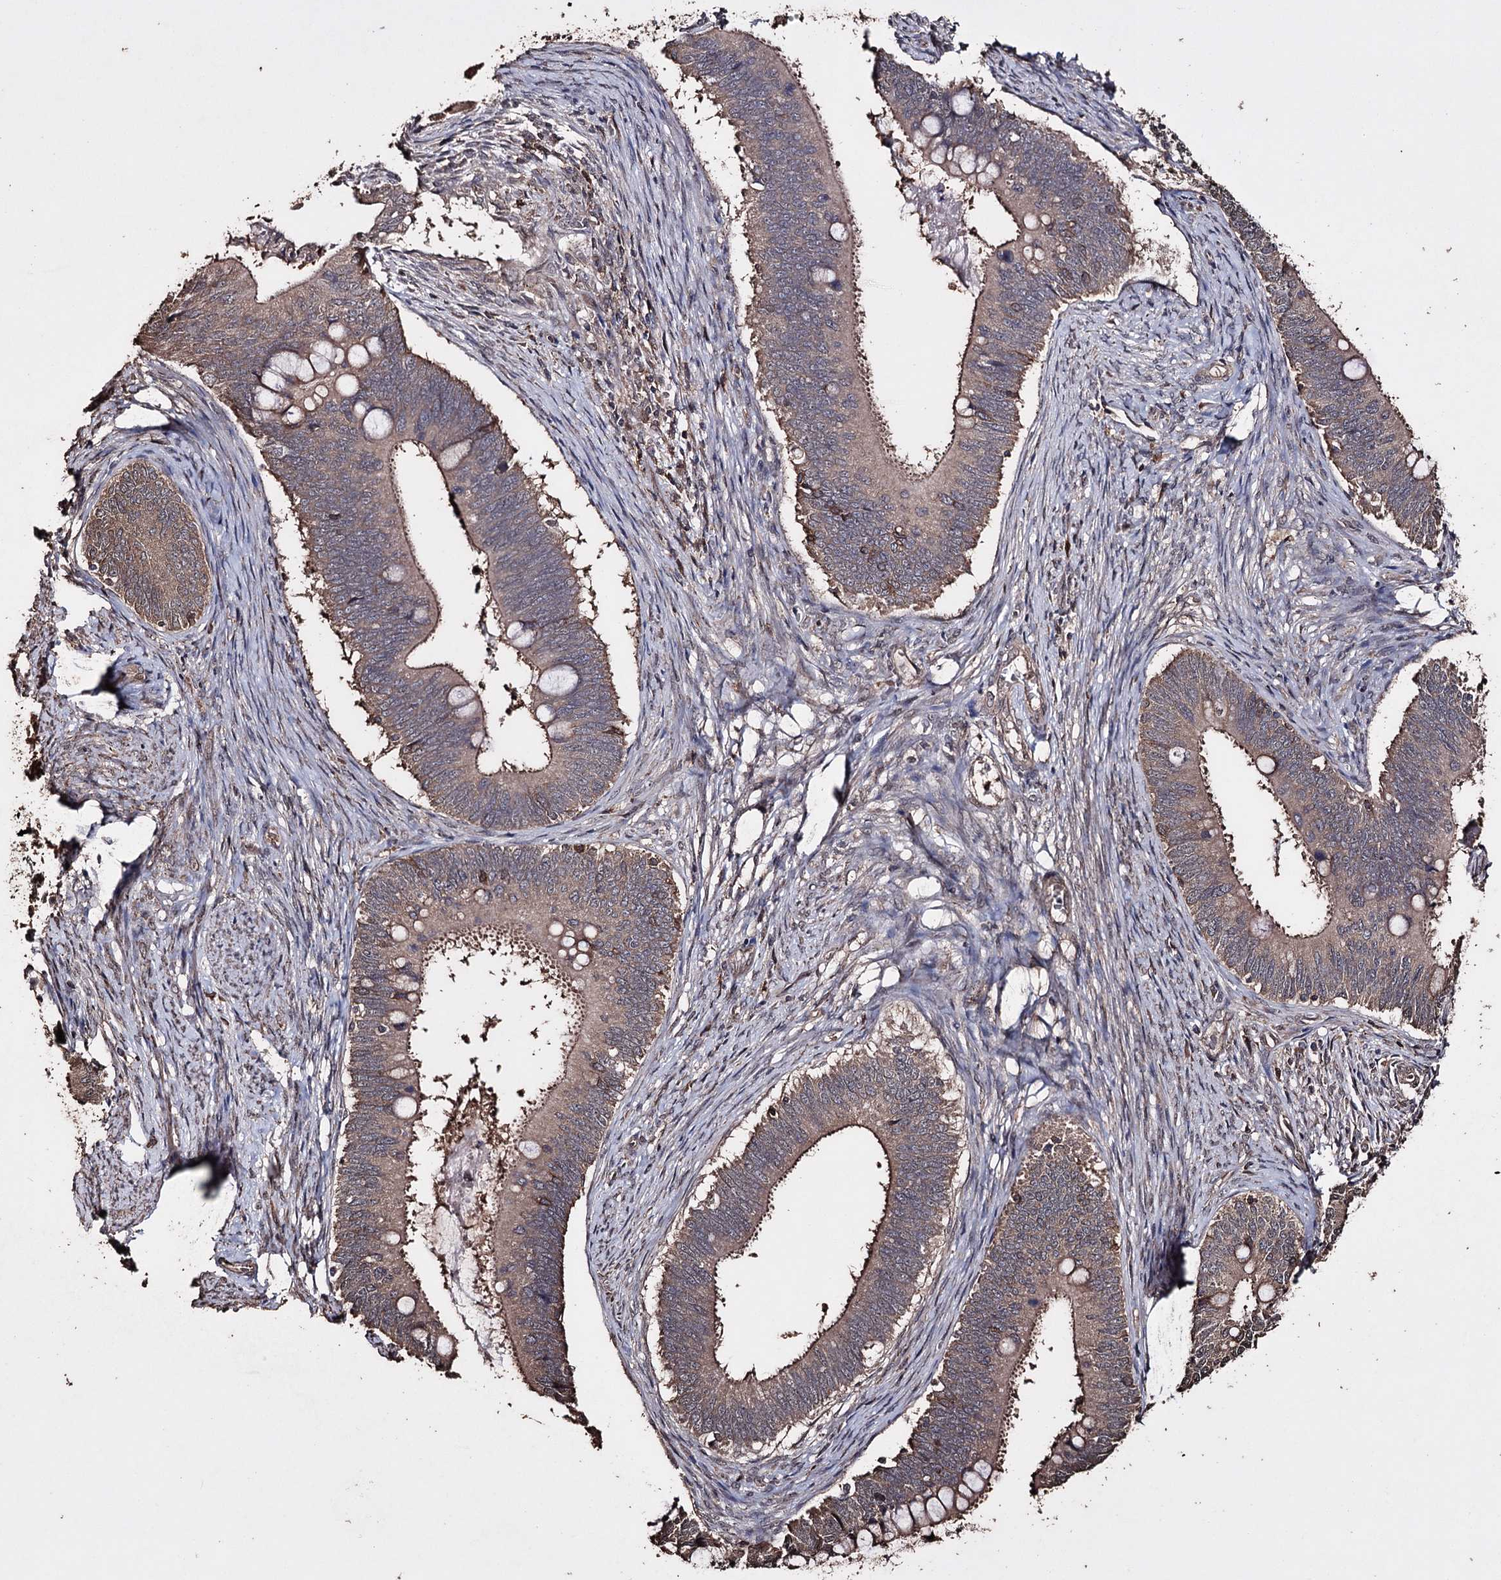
{"staining": {"intensity": "moderate", "quantity": "25%-75%", "location": "cytoplasmic/membranous"}, "tissue": "cervical cancer", "cell_type": "Tumor cells", "image_type": "cancer", "snomed": [{"axis": "morphology", "description": "Adenocarcinoma, NOS"}, {"axis": "topography", "description": "Cervix"}], "caption": "Brown immunohistochemical staining in human cervical cancer (adenocarcinoma) reveals moderate cytoplasmic/membranous staining in about 25%-75% of tumor cells. Using DAB (brown) and hematoxylin (blue) stains, captured at high magnification using brightfield microscopy.", "gene": "ZNF662", "patient": {"sex": "female", "age": 42}}